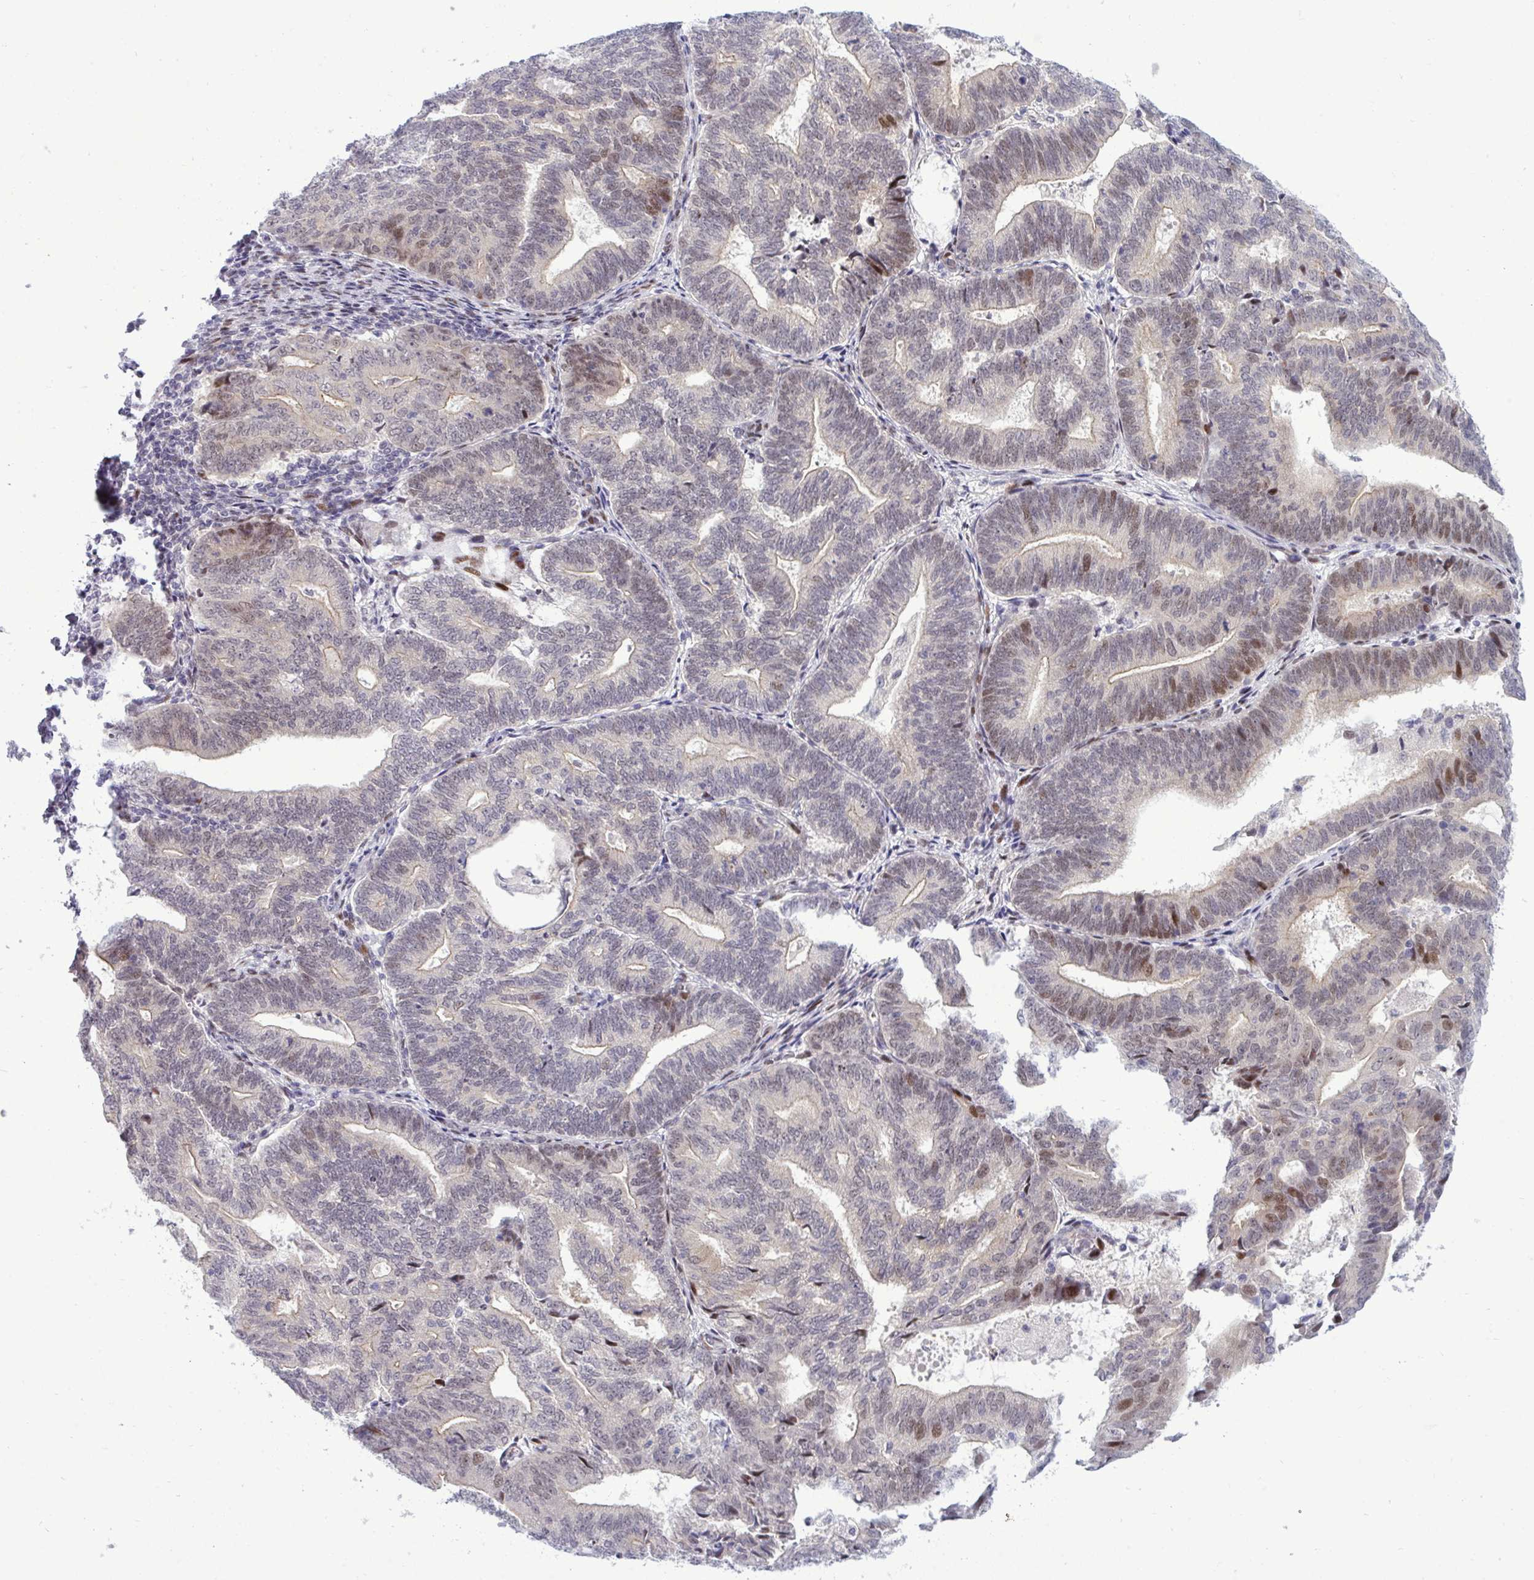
{"staining": {"intensity": "moderate", "quantity": "<25%", "location": "nuclear"}, "tissue": "endometrial cancer", "cell_type": "Tumor cells", "image_type": "cancer", "snomed": [{"axis": "morphology", "description": "Adenocarcinoma, NOS"}, {"axis": "topography", "description": "Endometrium"}], "caption": "This image displays IHC staining of human endometrial adenocarcinoma, with low moderate nuclear staining in about <25% of tumor cells.", "gene": "TAB1", "patient": {"sex": "female", "age": 70}}